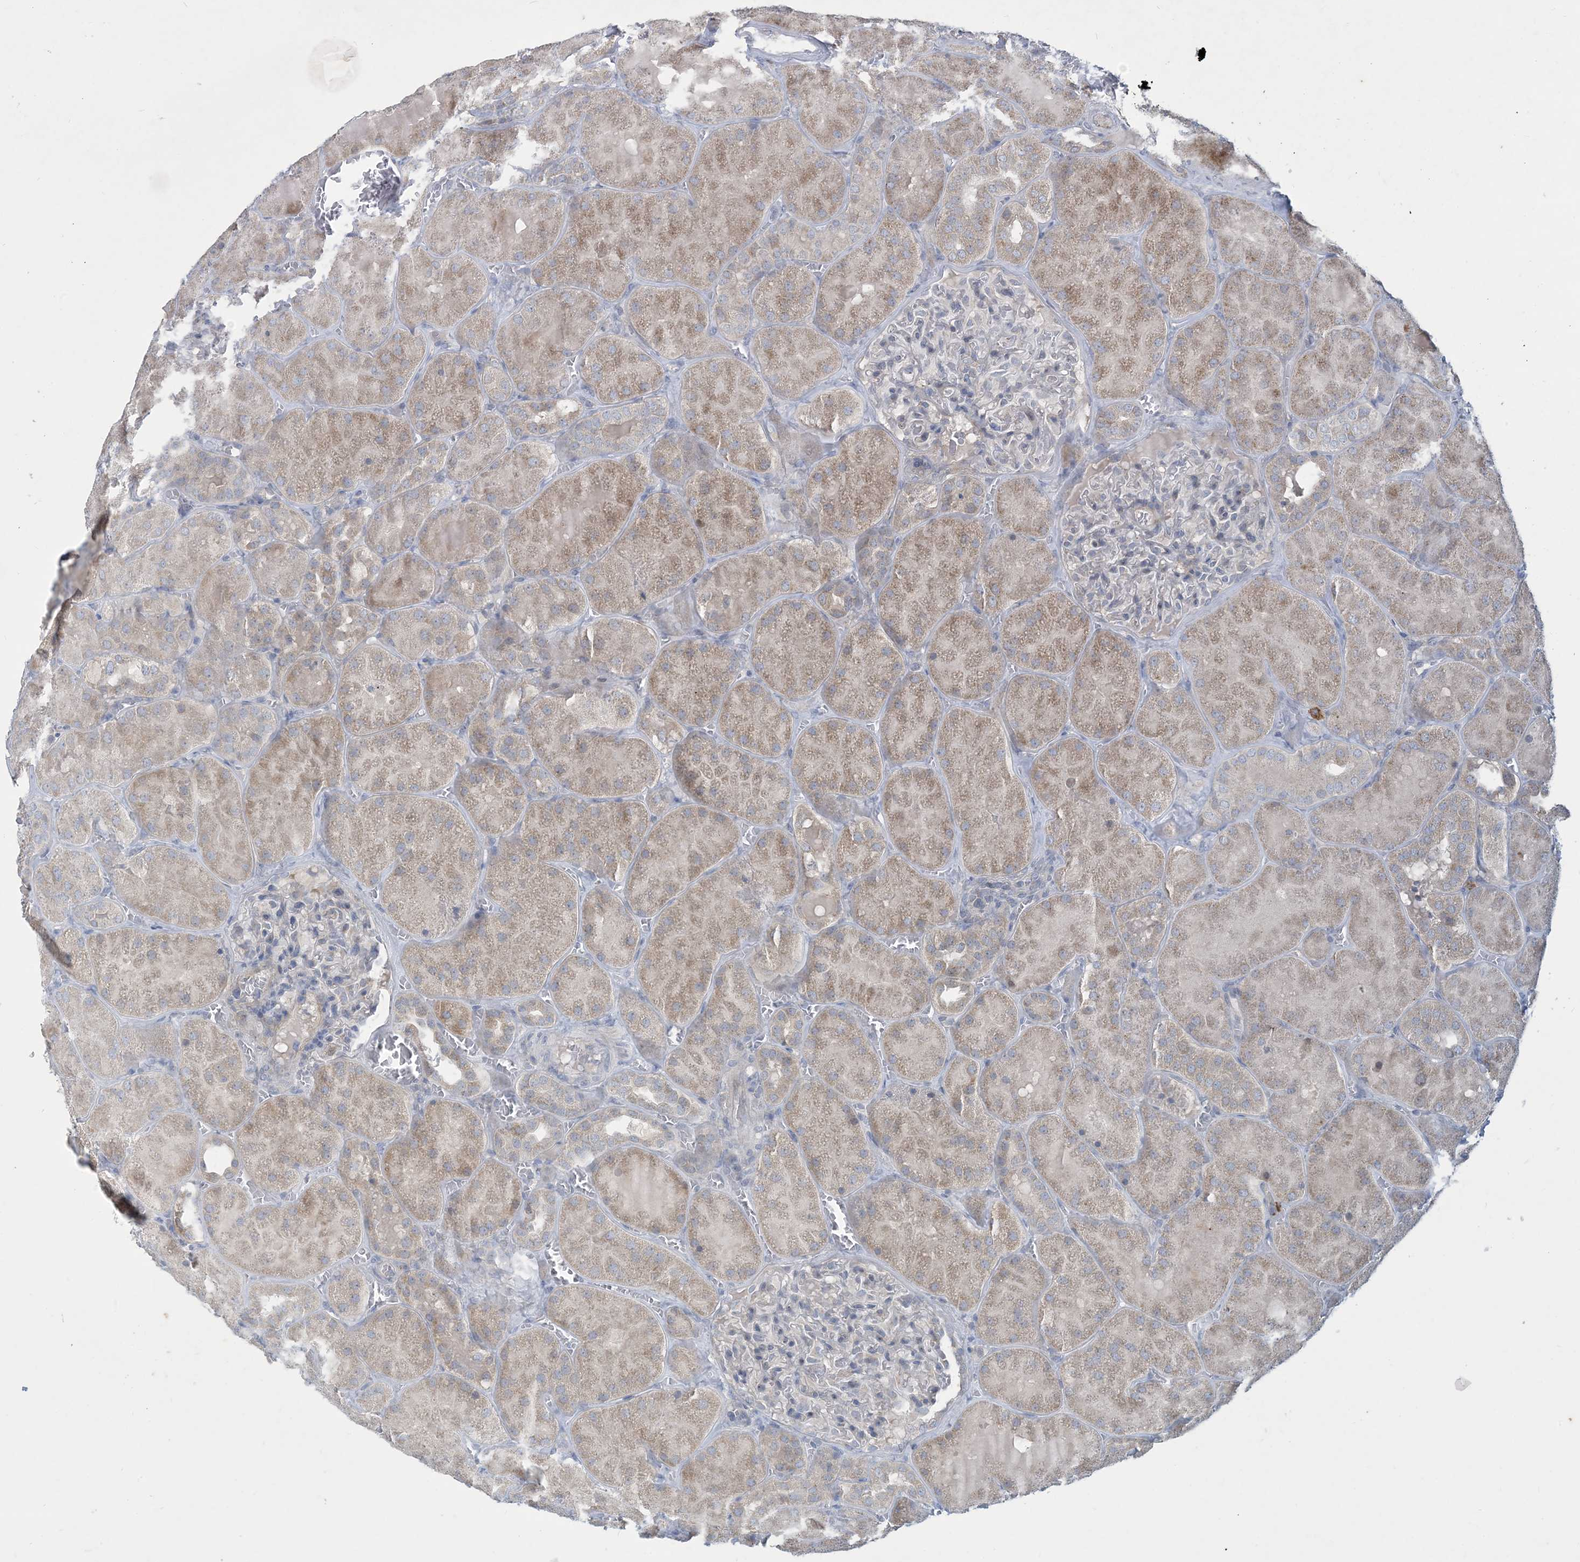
{"staining": {"intensity": "negative", "quantity": "none", "location": "none"}, "tissue": "kidney", "cell_type": "Cells in glomeruli", "image_type": "normal", "snomed": [{"axis": "morphology", "description": "Normal tissue, NOS"}, {"axis": "topography", "description": "Kidney"}], "caption": "An image of human kidney is negative for staining in cells in glomeruli. (Stains: DAB IHC with hematoxylin counter stain, Microscopy: brightfield microscopy at high magnification).", "gene": "CCDC14", "patient": {"sex": "male", "age": 28}}